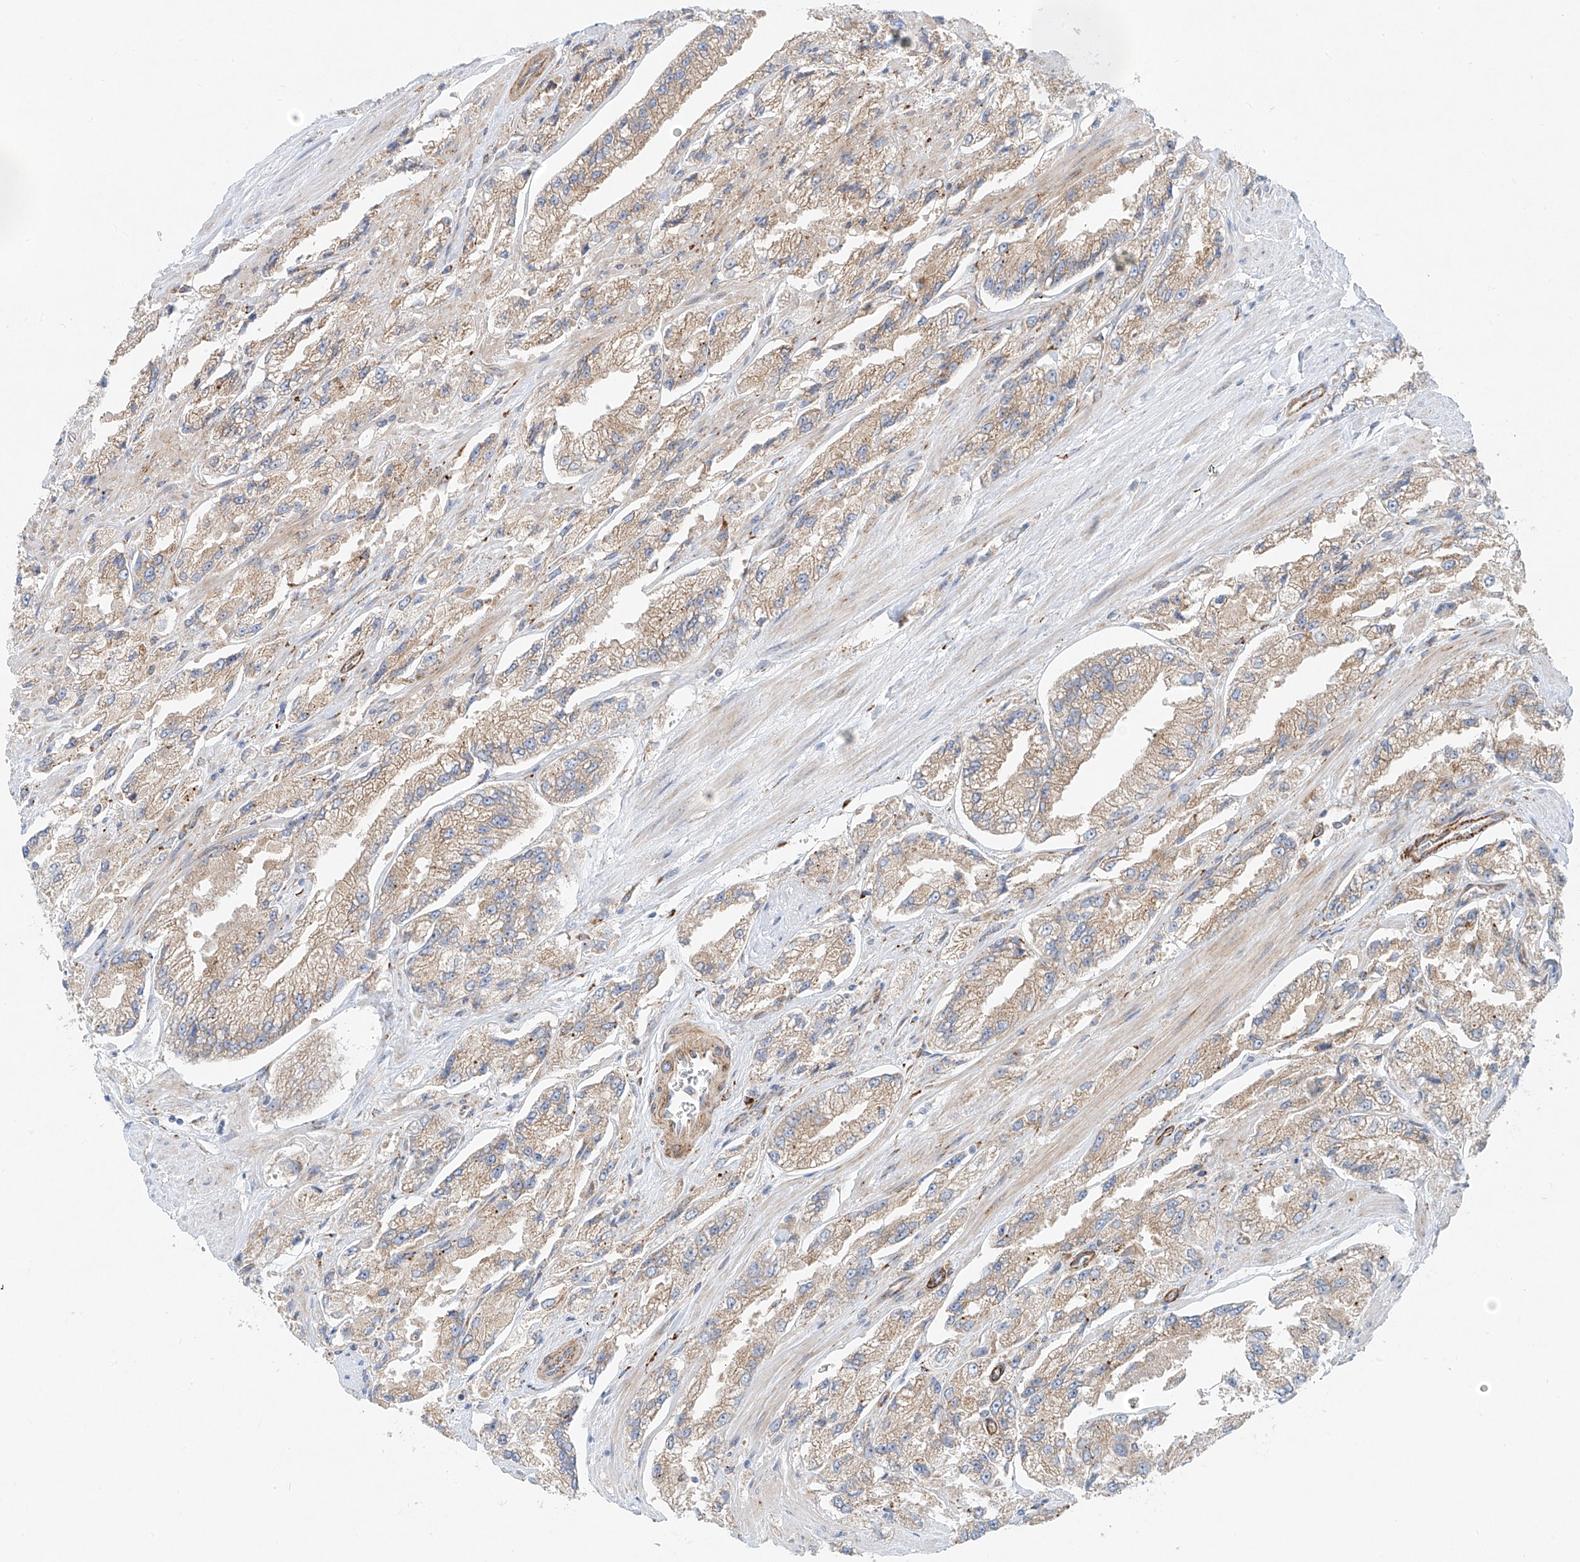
{"staining": {"intensity": "weak", "quantity": ">75%", "location": "cytoplasmic/membranous"}, "tissue": "prostate cancer", "cell_type": "Tumor cells", "image_type": "cancer", "snomed": [{"axis": "morphology", "description": "Adenocarcinoma, High grade"}, {"axis": "topography", "description": "Prostate"}], "caption": "Immunohistochemical staining of human prostate high-grade adenocarcinoma shows low levels of weak cytoplasmic/membranous positivity in about >75% of tumor cells. (DAB IHC with brightfield microscopy, high magnification).", "gene": "EIPR1", "patient": {"sex": "male", "age": 58}}